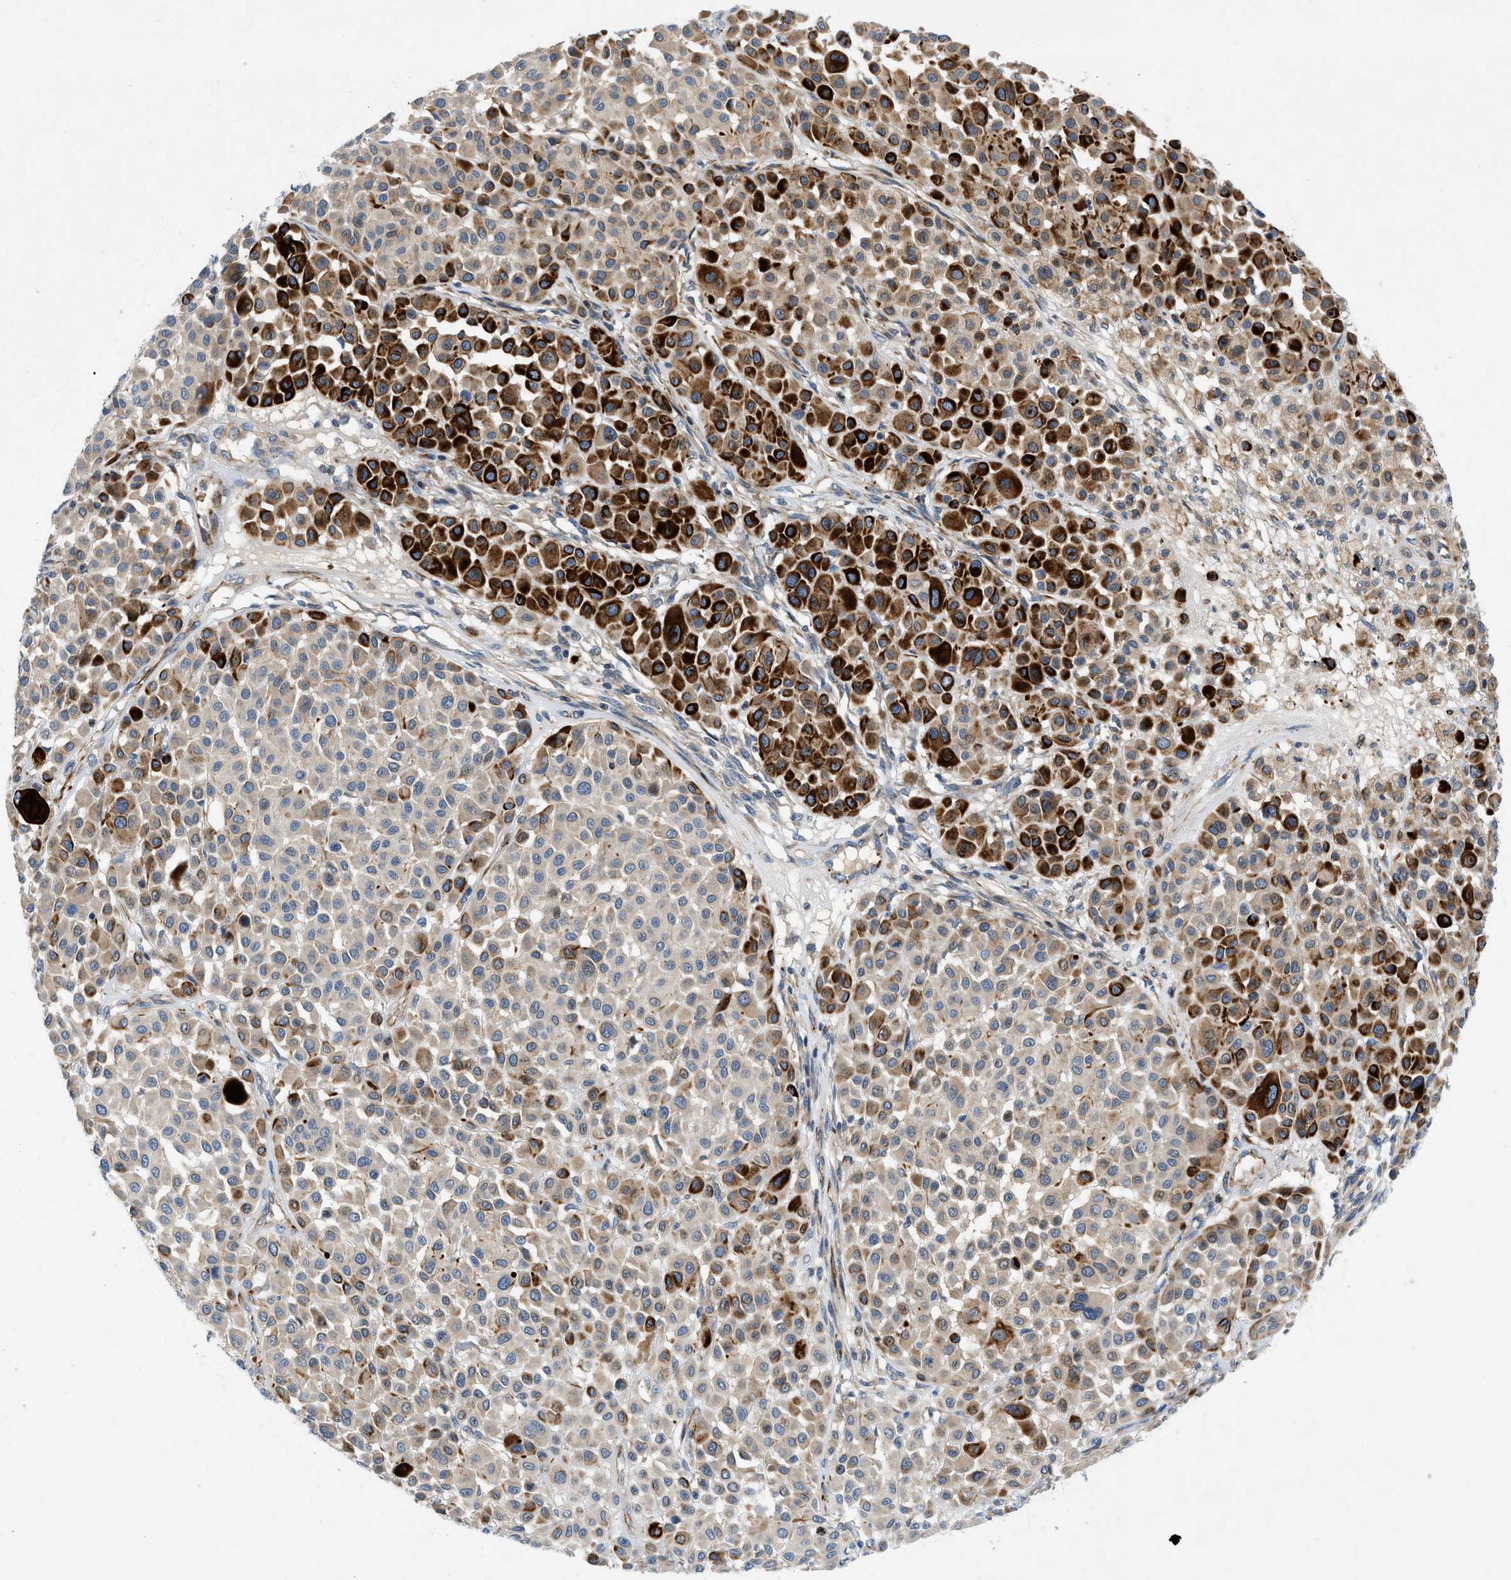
{"staining": {"intensity": "weak", "quantity": ">75%", "location": "cytoplasmic/membranous"}, "tissue": "melanoma", "cell_type": "Tumor cells", "image_type": "cancer", "snomed": [{"axis": "morphology", "description": "Malignant melanoma, Metastatic site"}, {"axis": "topography", "description": "Soft tissue"}], "caption": "Melanoma tissue displays weak cytoplasmic/membranous expression in about >75% of tumor cells", "gene": "ZNF831", "patient": {"sex": "male", "age": 41}}